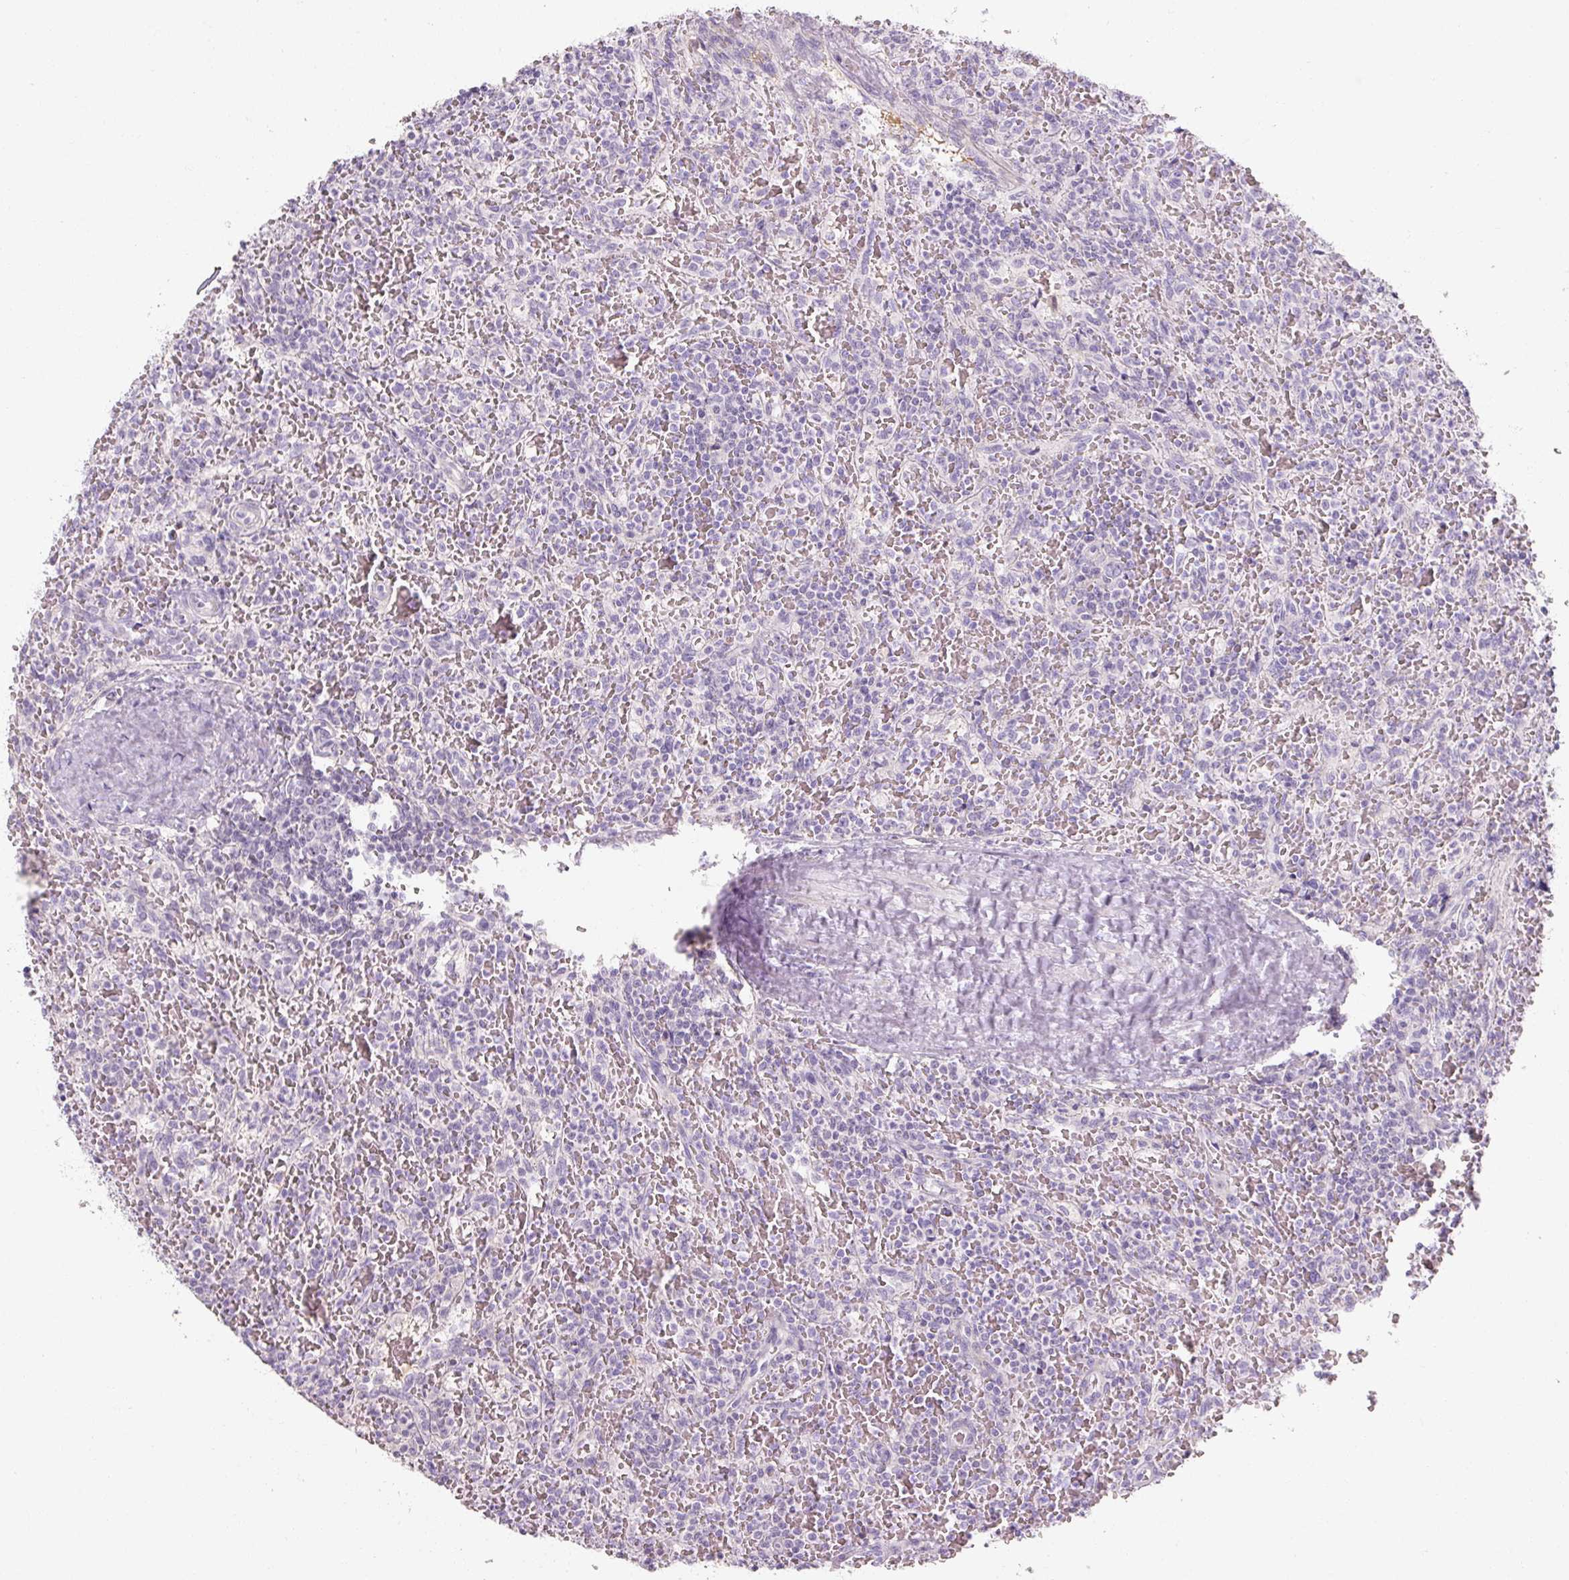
{"staining": {"intensity": "negative", "quantity": "none", "location": "none"}, "tissue": "lymphoma", "cell_type": "Tumor cells", "image_type": "cancer", "snomed": [{"axis": "morphology", "description": "Malignant lymphoma, non-Hodgkin's type, Low grade"}, {"axis": "topography", "description": "Spleen"}], "caption": "Tumor cells are negative for protein expression in human lymphoma.", "gene": "NFE2L3", "patient": {"sex": "female", "age": 64}}